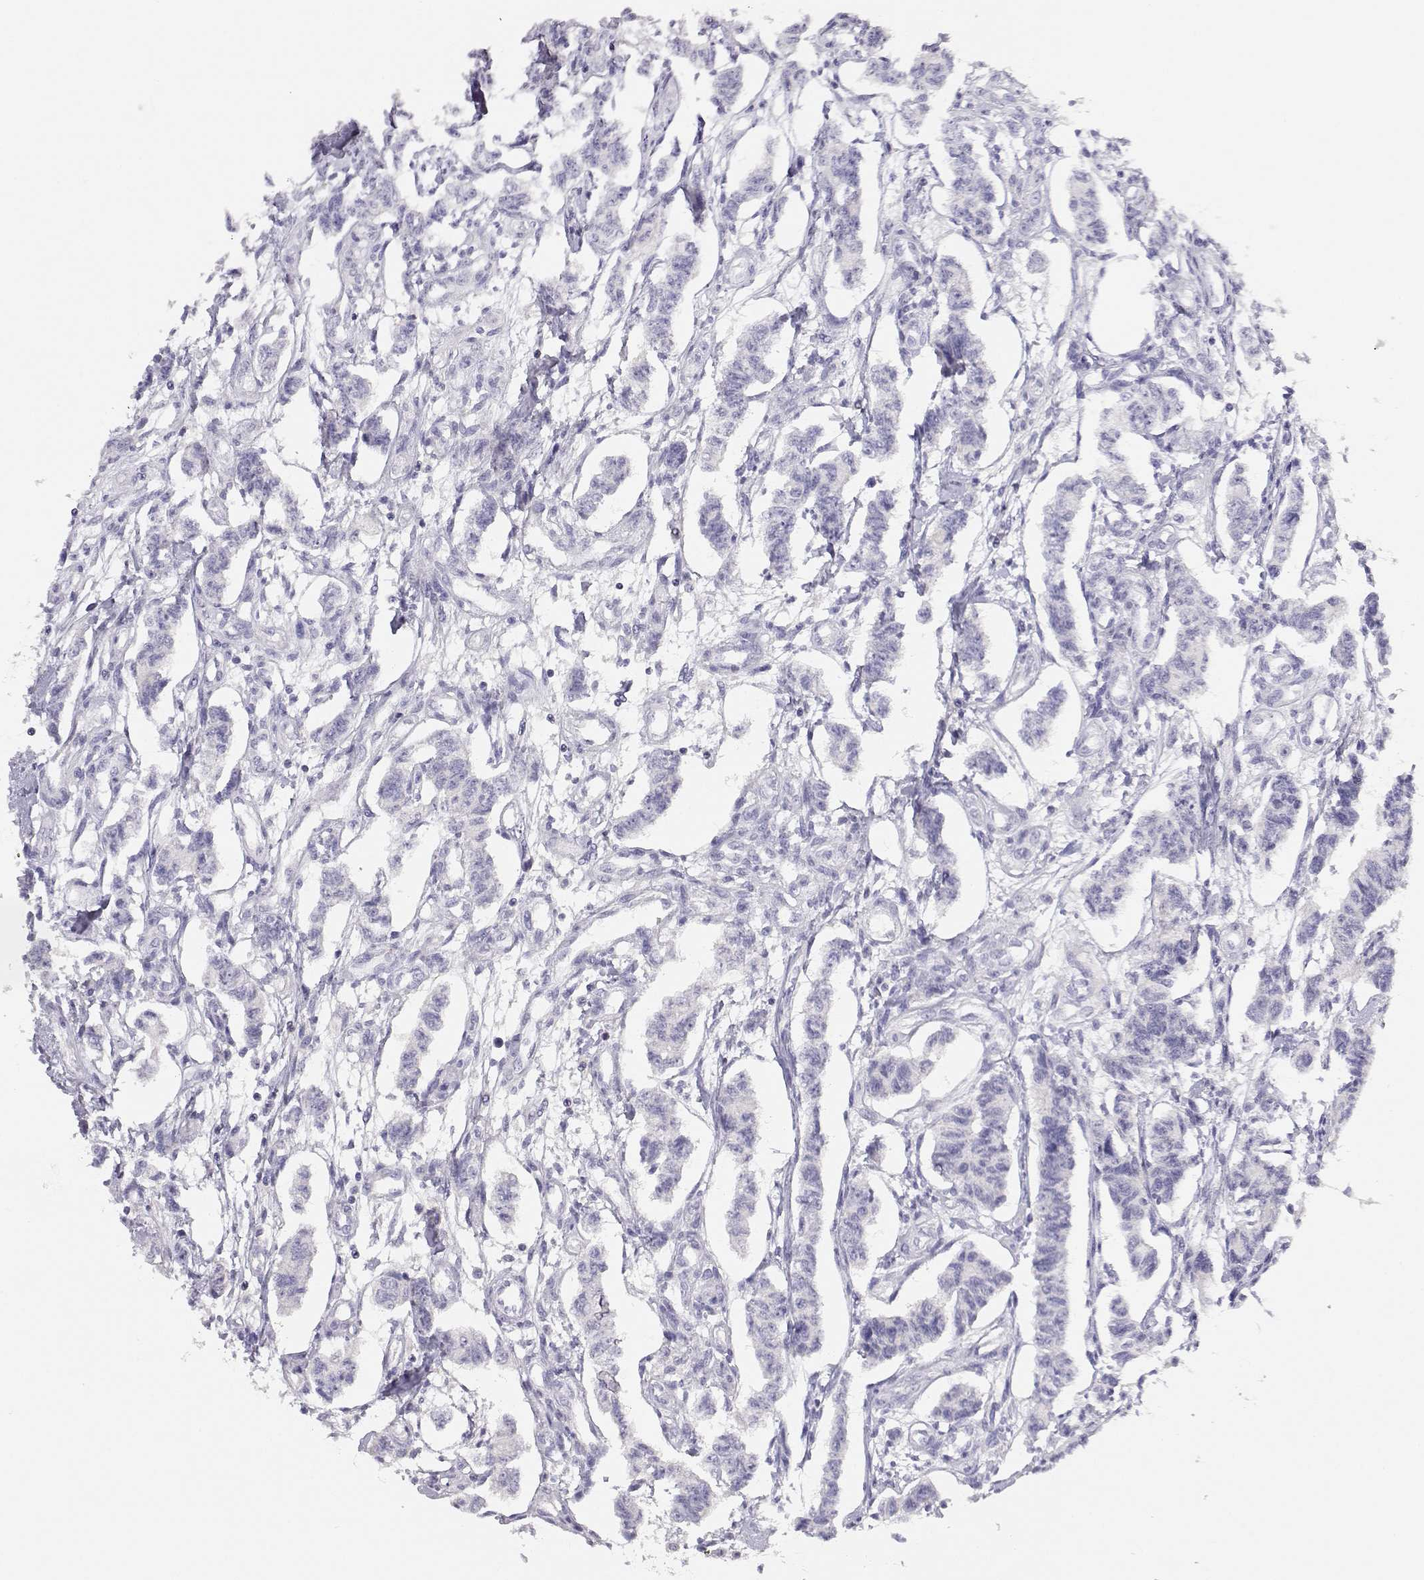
{"staining": {"intensity": "negative", "quantity": "none", "location": "none"}, "tissue": "carcinoid", "cell_type": "Tumor cells", "image_type": "cancer", "snomed": [{"axis": "morphology", "description": "Carcinoid, malignant, NOS"}, {"axis": "topography", "description": "Kidney"}], "caption": "Immunohistochemistry histopathology image of neoplastic tissue: malignant carcinoid stained with DAB (3,3'-diaminobenzidine) demonstrates no significant protein staining in tumor cells.", "gene": "GPR174", "patient": {"sex": "female", "age": 41}}